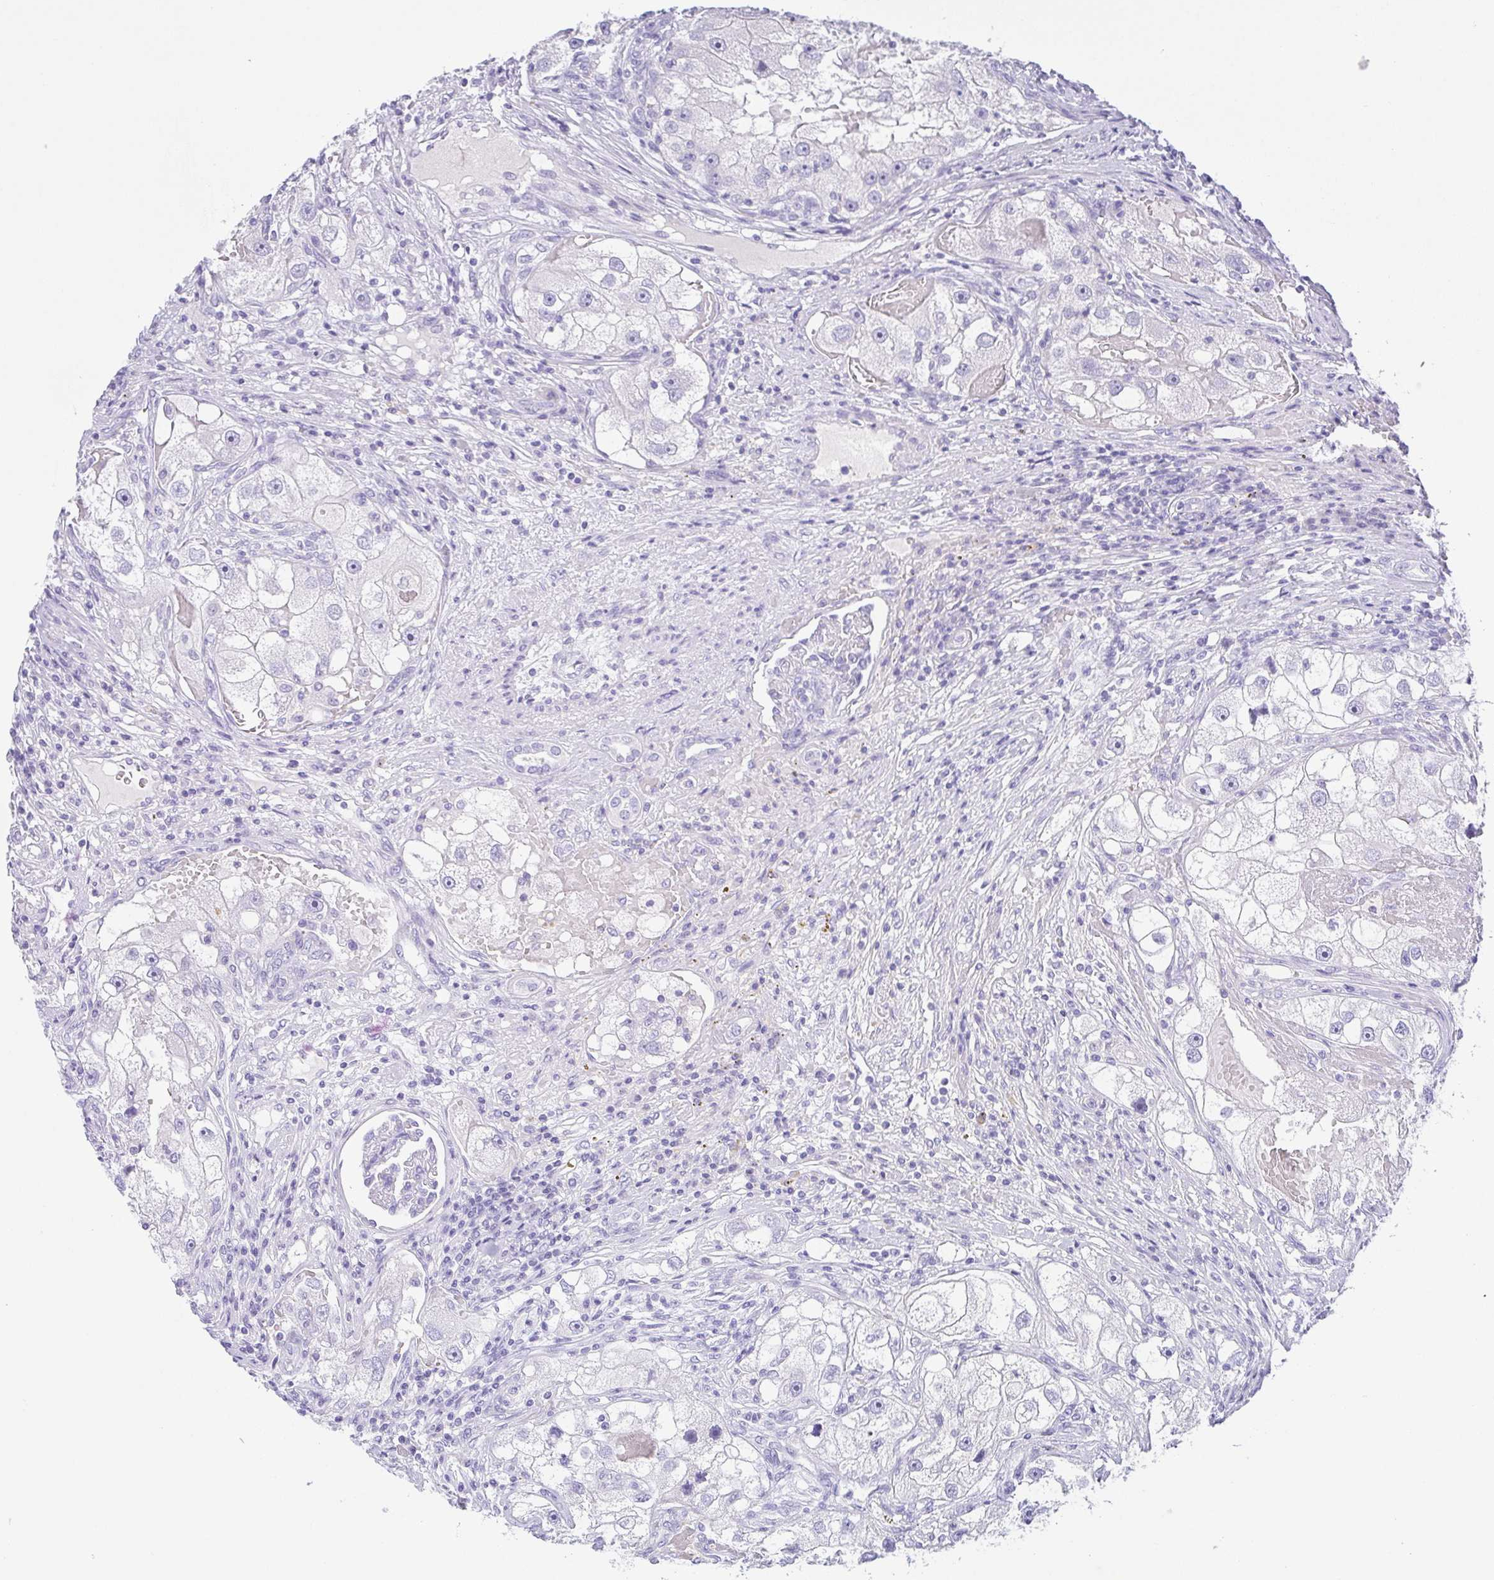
{"staining": {"intensity": "negative", "quantity": "none", "location": "none"}, "tissue": "renal cancer", "cell_type": "Tumor cells", "image_type": "cancer", "snomed": [{"axis": "morphology", "description": "Adenocarcinoma, NOS"}, {"axis": "topography", "description": "Kidney"}], "caption": "IHC image of adenocarcinoma (renal) stained for a protein (brown), which demonstrates no expression in tumor cells. Brightfield microscopy of immunohistochemistry stained with DAB (3,3'-diaminobenzidine) (brown) and hematoxylin (blue), captured at high magnification.", "gene": "HAPLN2", "patient": {"sex": "male", "age": 63}}